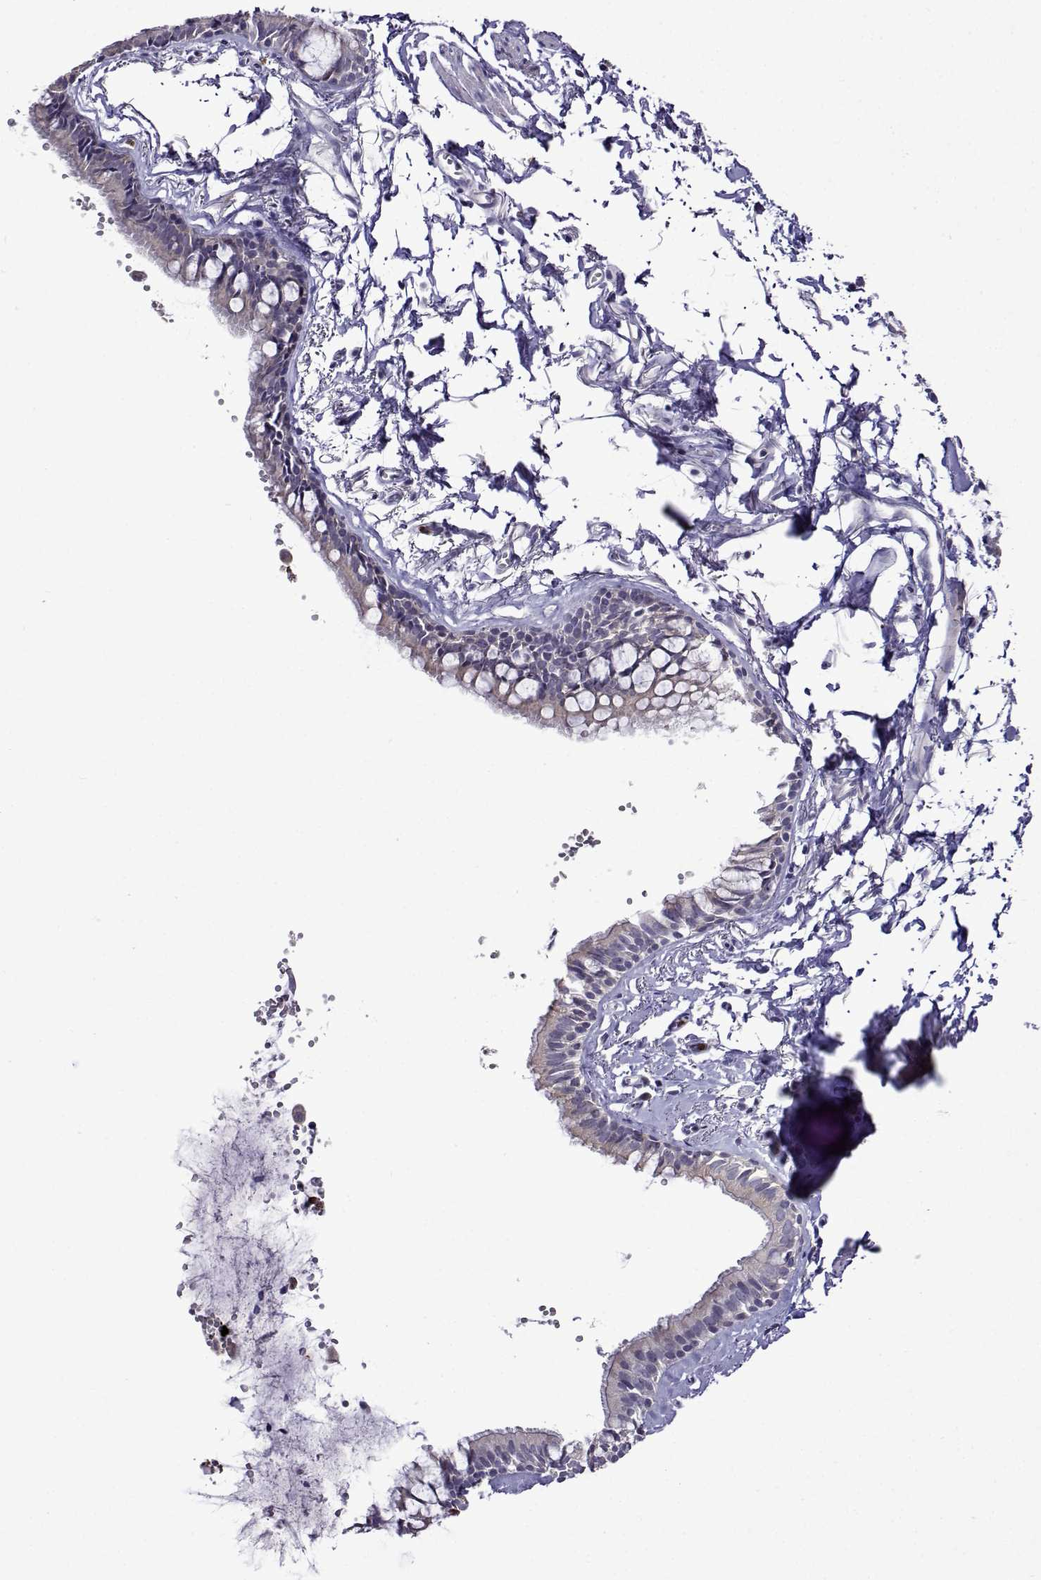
{"staining": {"intensity": "negative", "quantity": "none", "location": "none"}, "tissue": "bronchus", "cell_type": "Respiratory epithelial cells", "image_type": "normal", "snomed": [{"axis": "morphology", "description": "Normal tissue, NOS"}, {"axis": "topography", "description": "Bronchus"}], "caption": "A high-resolution image shows immunohistochemistry staining of normal bronchus, which shows no significant positivity in respiratory epithelial cells. (Immunohistochemistry, brightfield microscopy, high magnification).", "gene": "SULT2A1", "patient": {"sex": "female", "age": 59}}